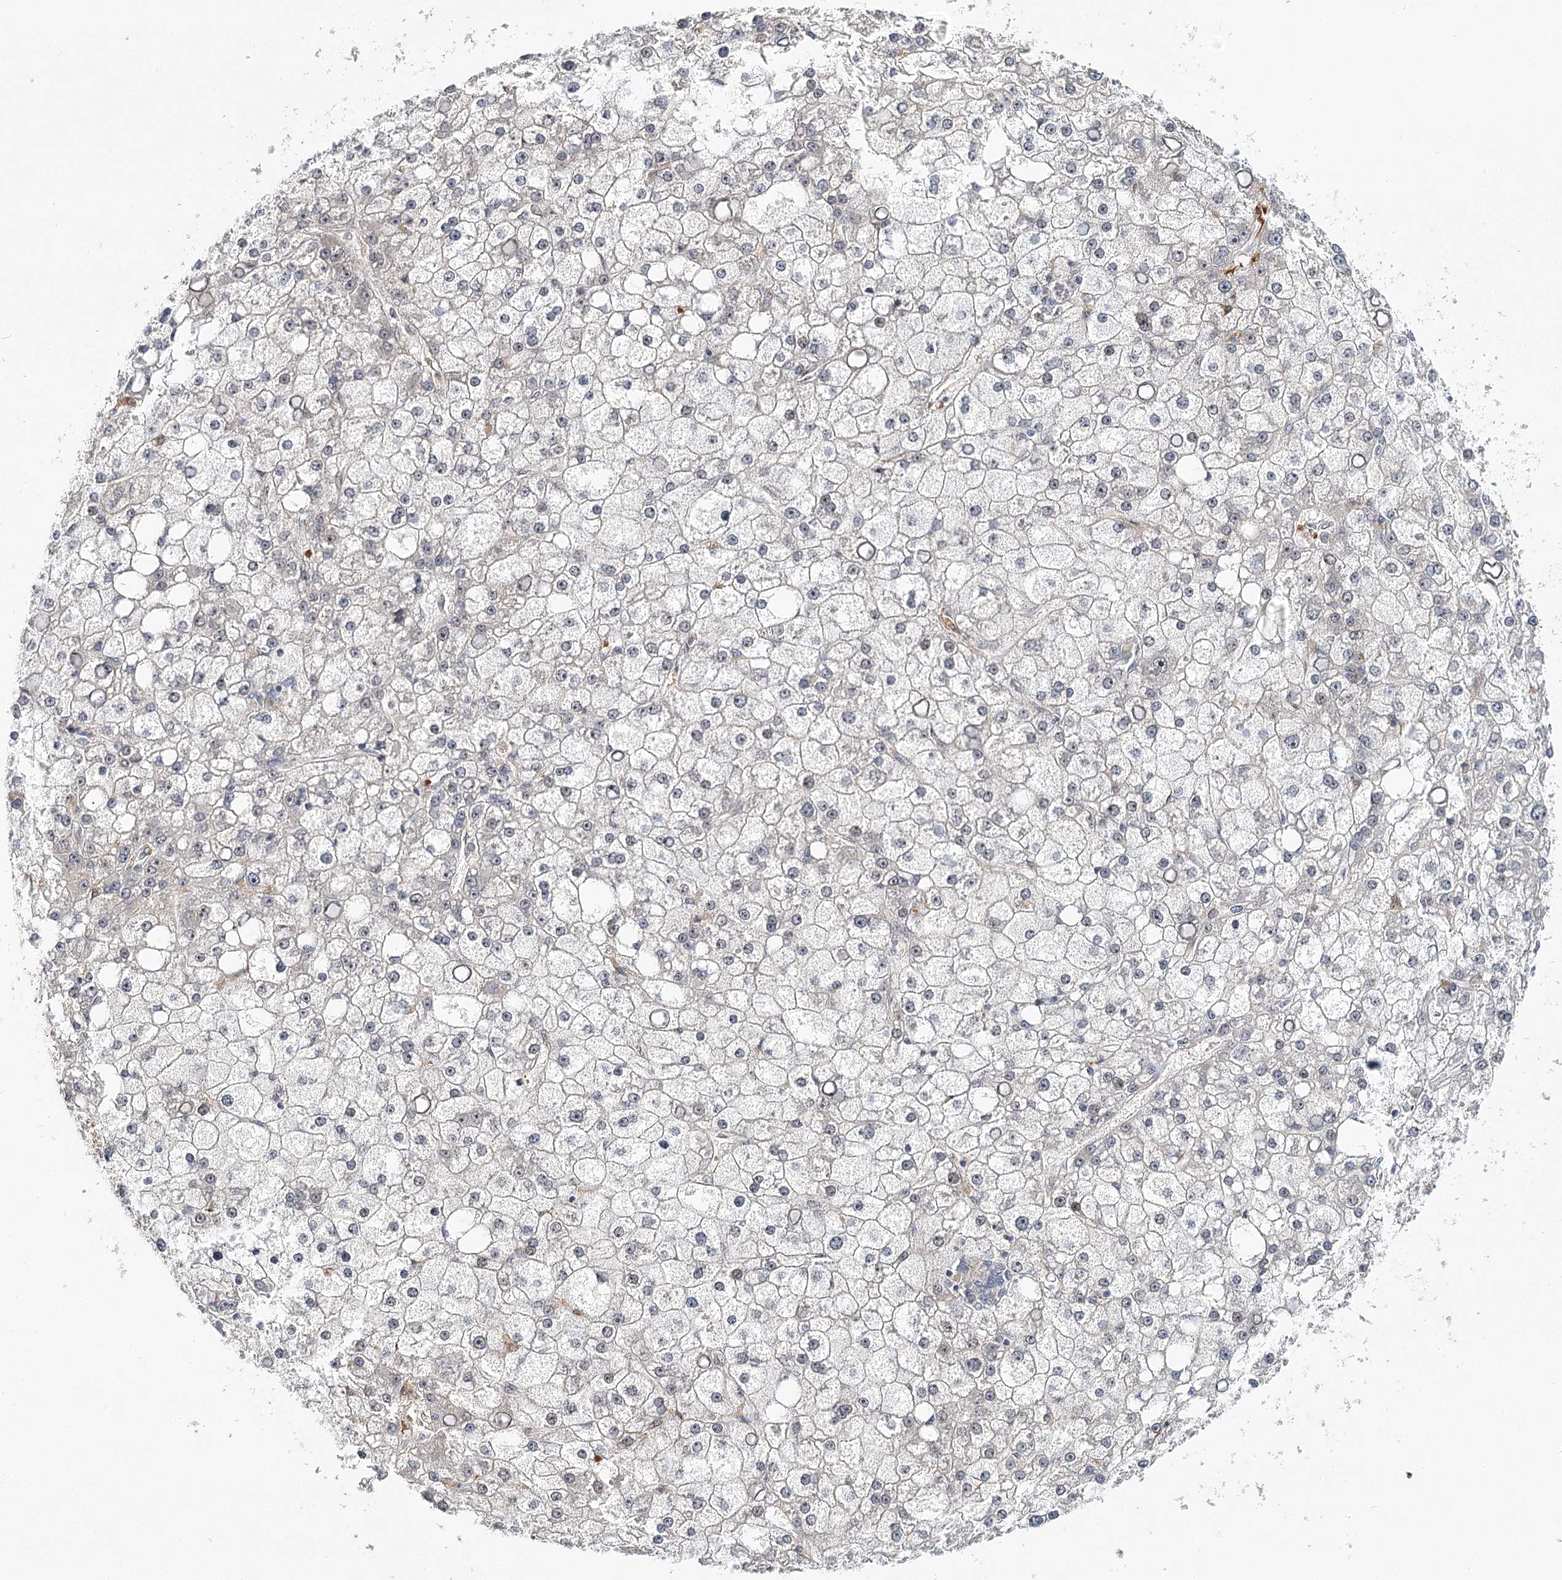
{"staining": {"intensity": "negative", "quantity": "none", "location": "none"}, "tissue": "liver cancer", "cell_type": "Tumor cells", "image_type": "cancer", "snomed": [{"axis": "morphology", "description": "Carcinoma, Hepatocellular, NOS"}, {"axis": "topography", "description": "Liver"}], "caption": "An image of liver hepatocellular carcinoma stained for a protein exhibits no brown staining in tumor cells.", "gene": "WDR36", "patient": {"sex": "male", "age": 67}}